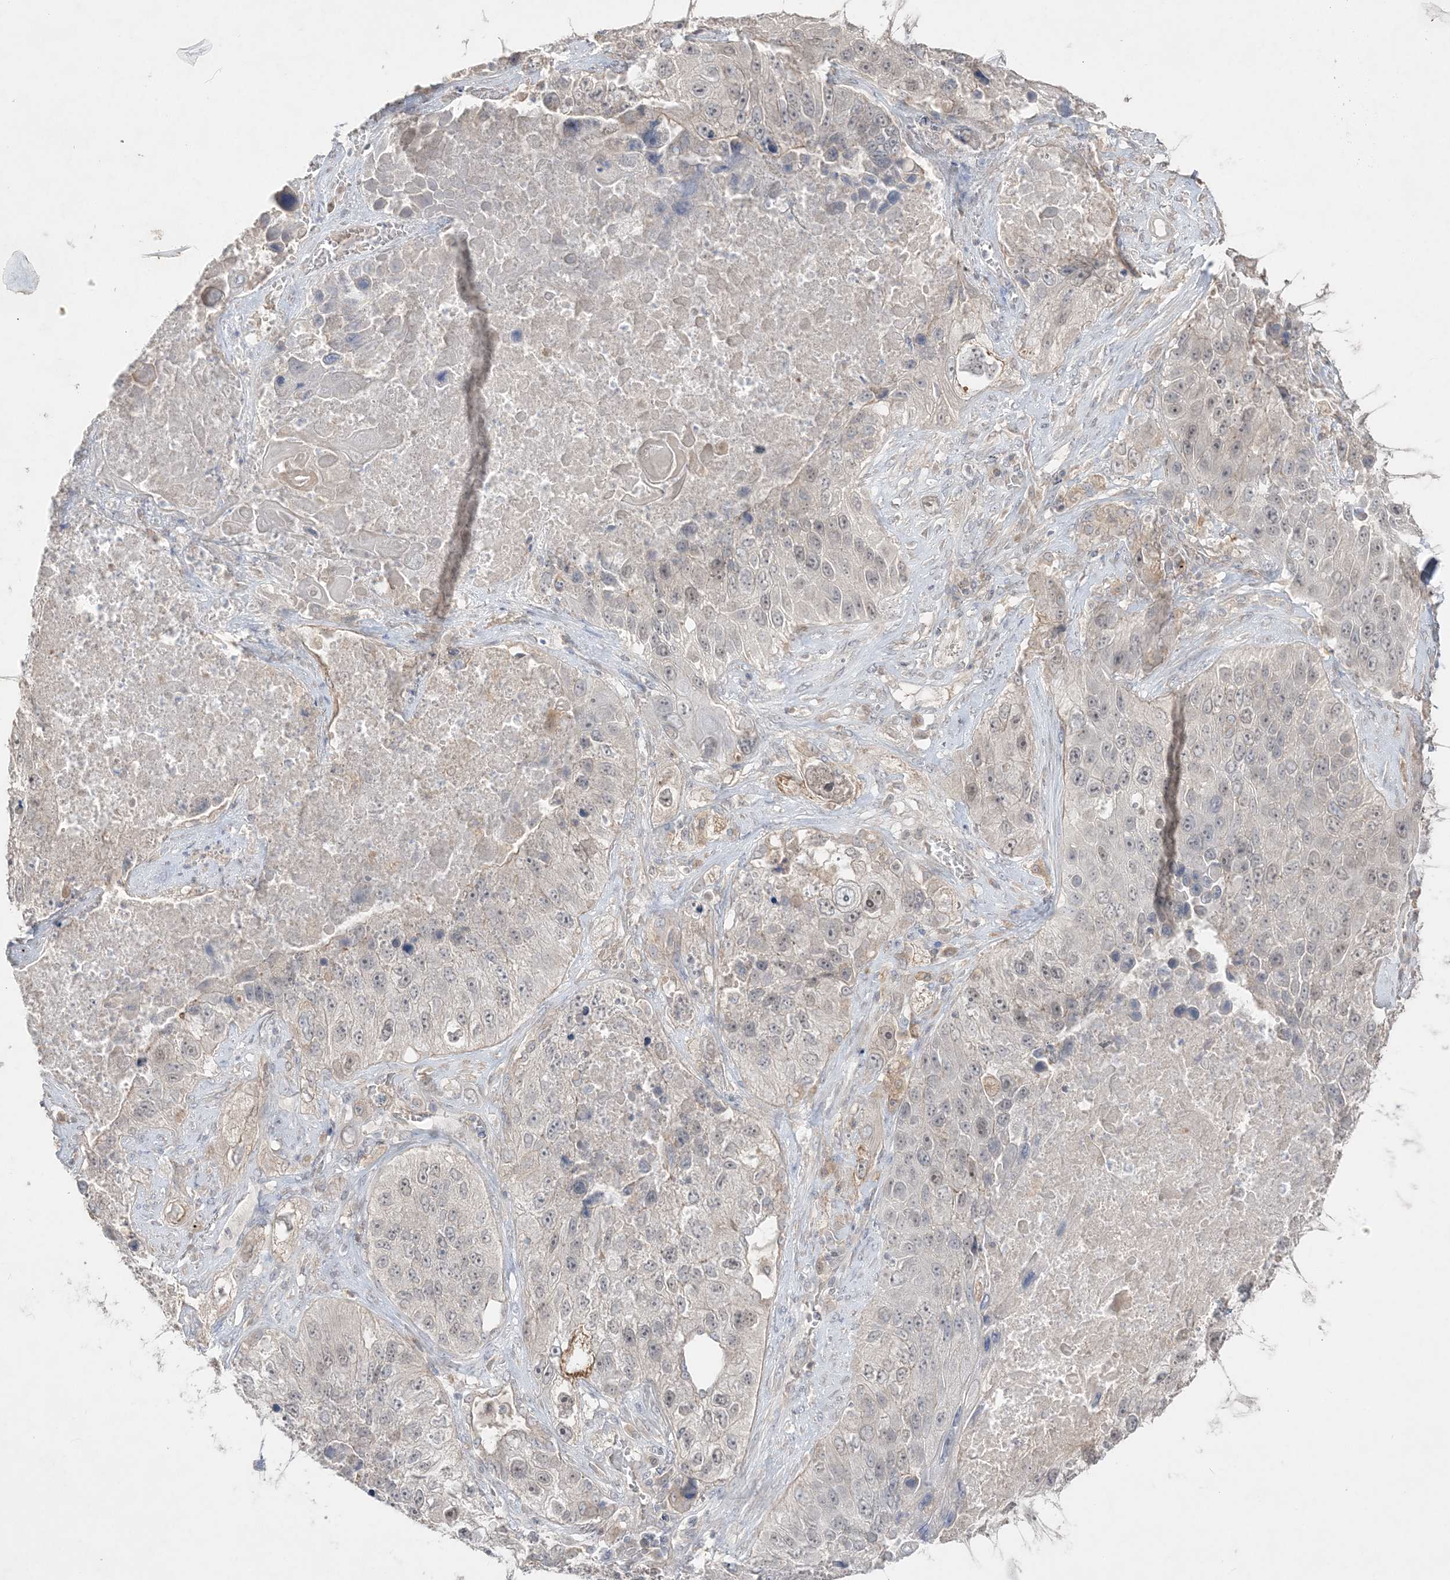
{"staining": {"intensity": "negative", "quantity": "none", "location": "none"}, "tissue": "lung cancer", "cell_type": "Tumor cells", "image_type": "cancer", "snomed": [{"axis": "morphology", "description": "Squamous cell carcinoma, NOS"}, {"axis": "topography", "description": "Lung"}], "caption": "Immunohistochemical staining of human lung cancer exhibits no significant staining in tumor cells.", "gene": "SH3BP4", "patient": {"sex": "male", "age": 61}}